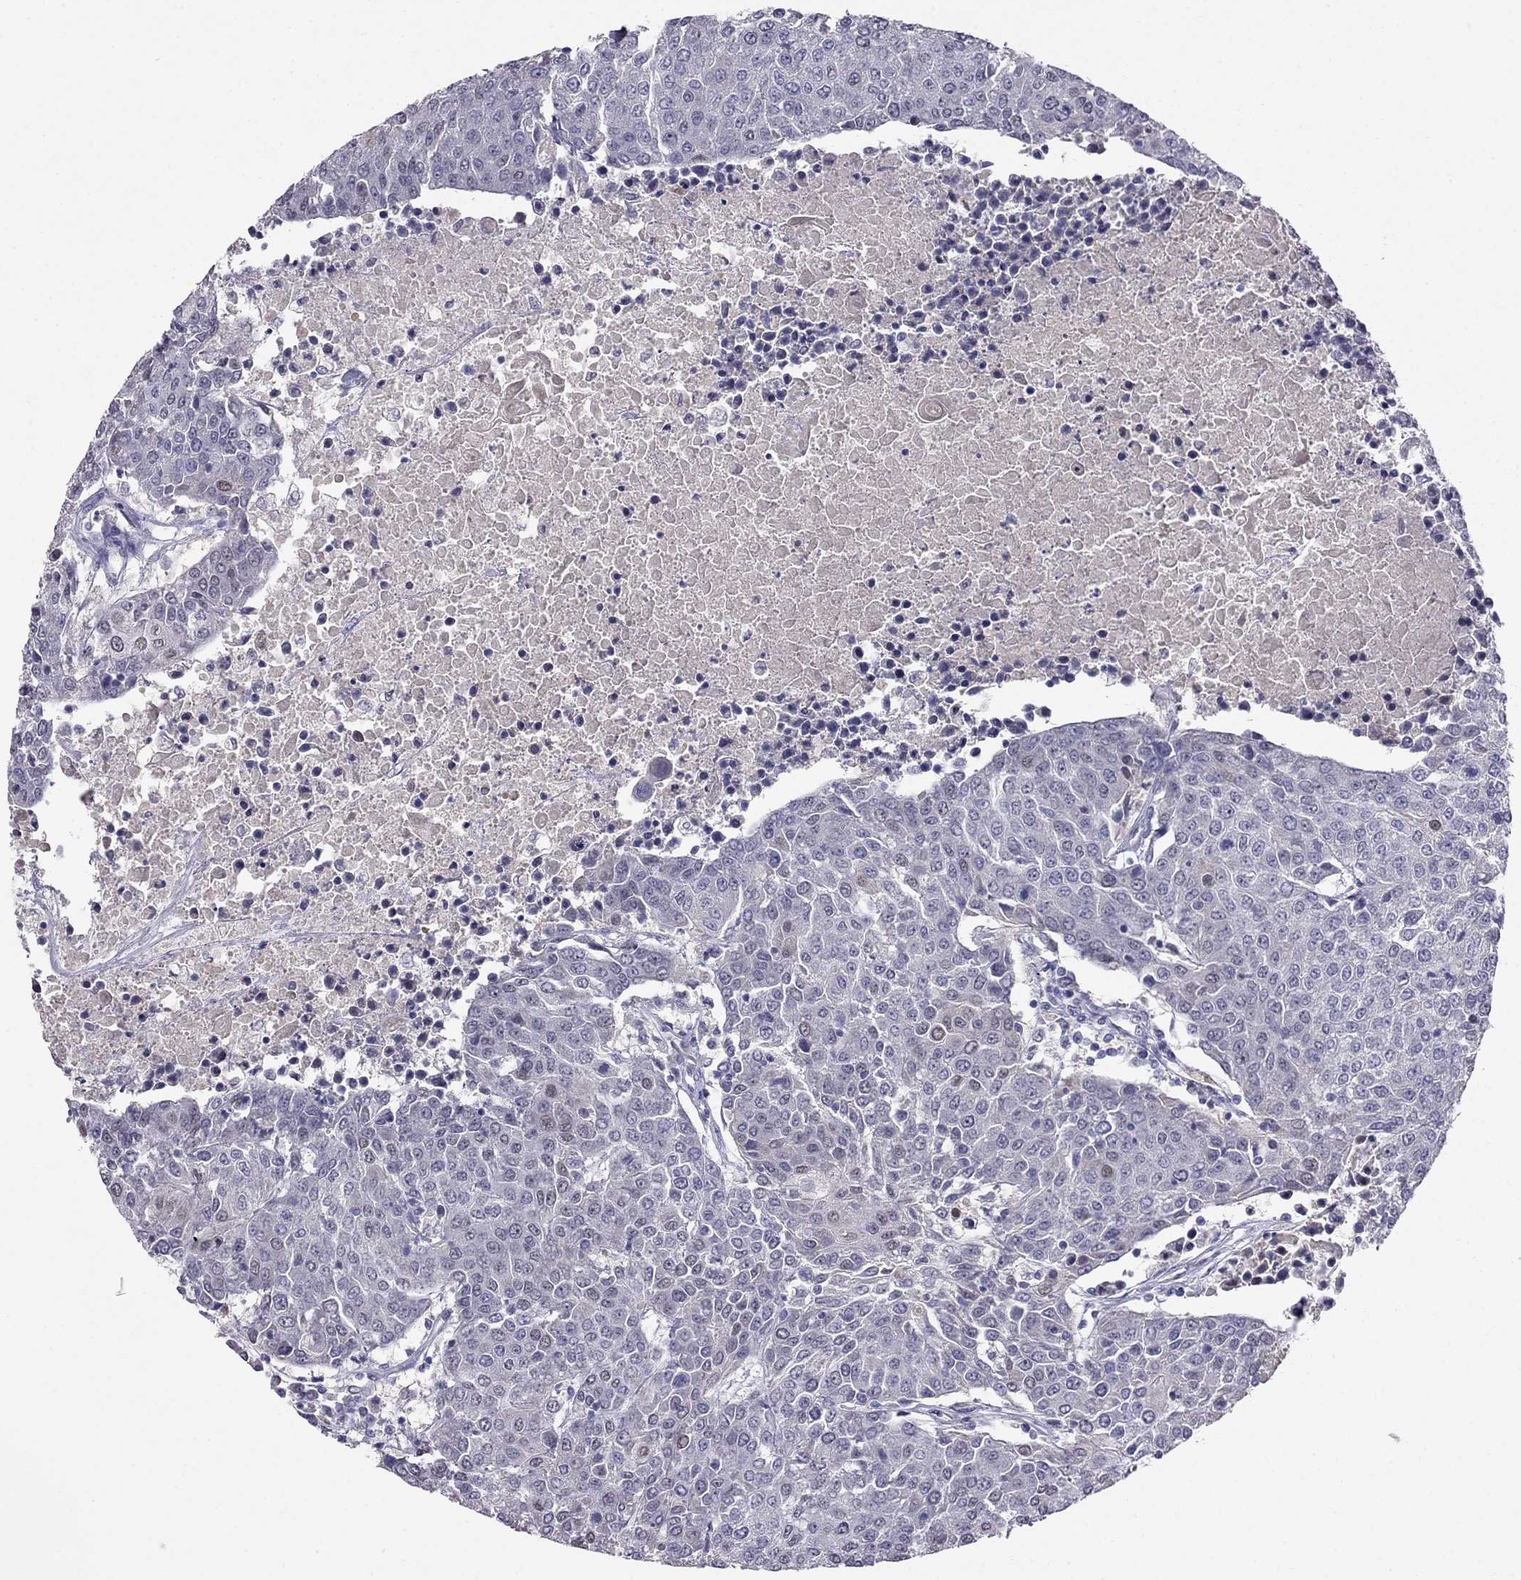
{"staining": {"intensity": "negative", "quantity": "none", "location": "none"}, "tissue": "urothelial cancer", "cell_type": "Tumor cells", "image_type": "cancer", "snomed": [{"axis": "morphology", "description": "Urothelial carcinoma, High grade"}, {"axis": "topography", "description": "Urinary bladder"}], "caption": "Human urothelial carcinoma (high-grade) stained for a protein using immunohistochemistry demonstrates no staining in tumor cells.", "gene": "LRRC39", "patient": {"sex": "female", "age": 85}}